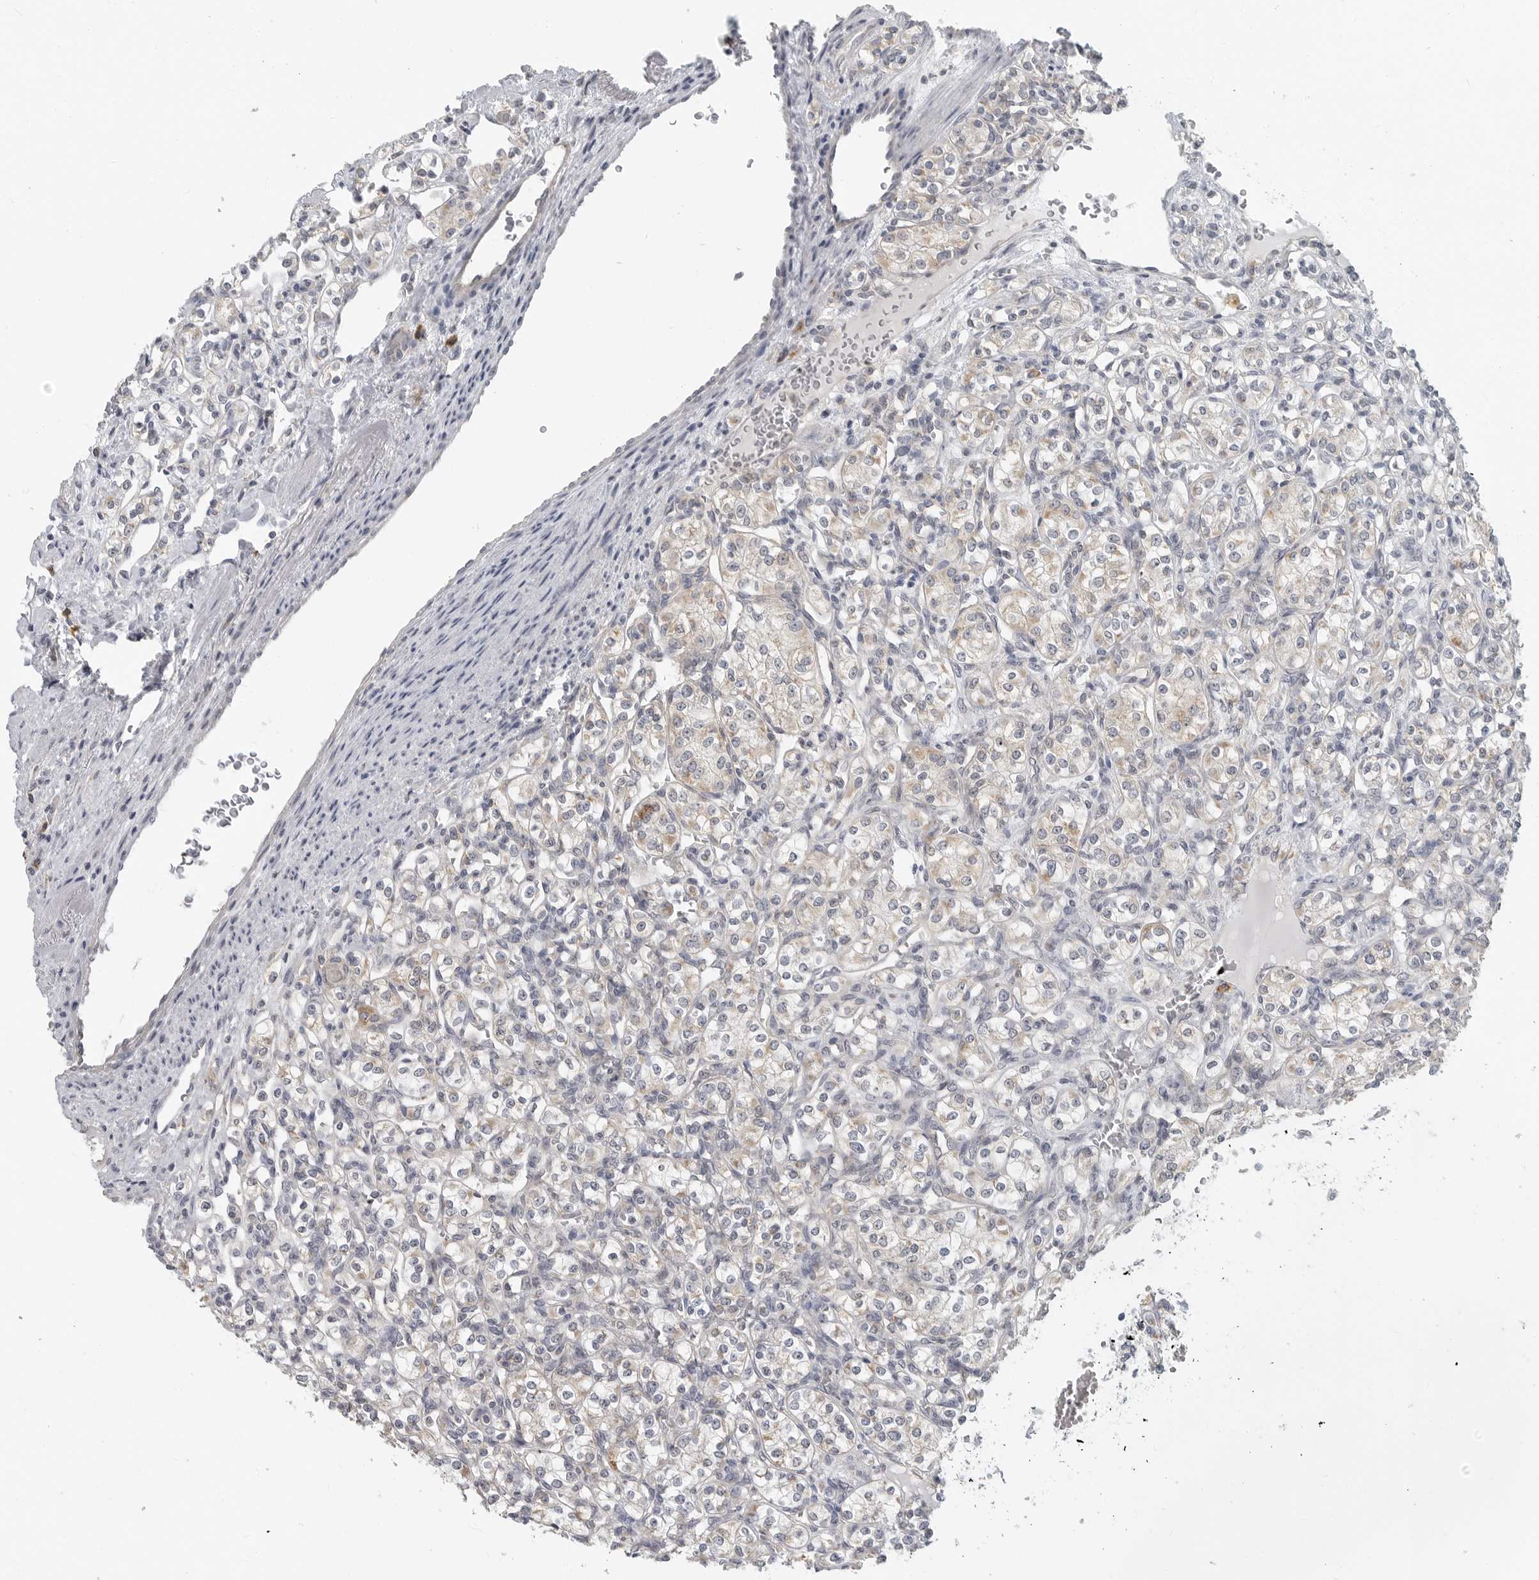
{"staining": {"intensity": "moderate", "quantity": "<25%", "location": "cytoplasmic/membranous"}, "tissue": "renal cancer", "cell_type": "Tumor cells", "image_type": "cancer", "snomed": [{"axis": "morphology", "description": "Adenocarcinoma, NOS"}, {"axis": "topography", "description": "Kidney"}], "caption": "Immunohistochemical staining of human renal cancer reveals low levels of moderate cytoplasmic/membranous protein expression in approximately <25% of tumor cells.", "gene": "IL12RB2", "patient": {"sex": "male", "age": 77}}